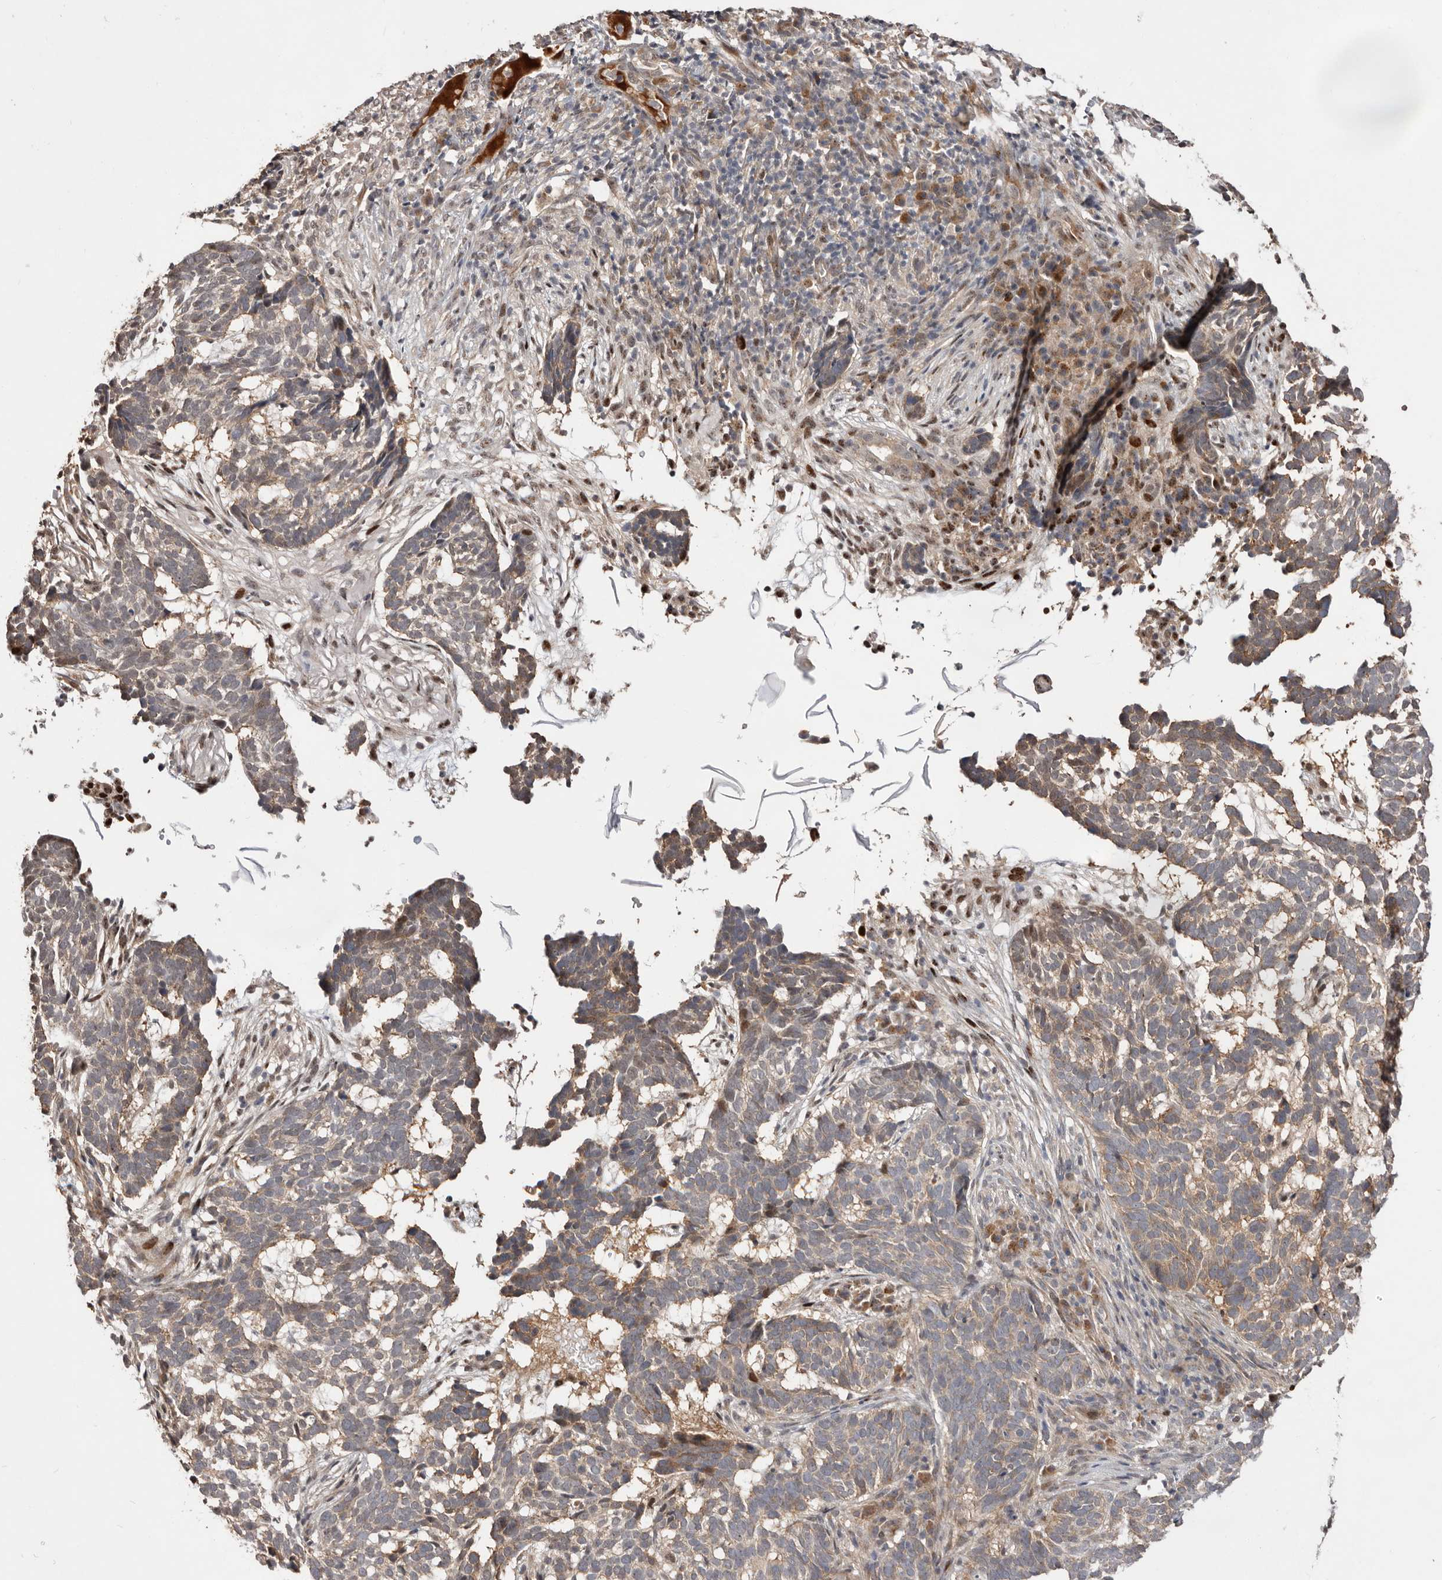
{"staining": {"intensity": "weak", "quantity": ">75%", "location": "cytoplasmic/membranous"}, "tissue": "skin cancer", "cell_type": "Tumor cells", "image_type": "cancer", "snomed": [{"axis": "morphology", "description": "Basal cell carcinoma"}, {"axis": "topography", "description": "Skin"}], "caption": "Weak cytoplasmic/membranous protein staining is identified in about >75% of tumor cells in skin cancer.", "gene": "DOP1A", "patient": {"sex": "male", "age": 85}}